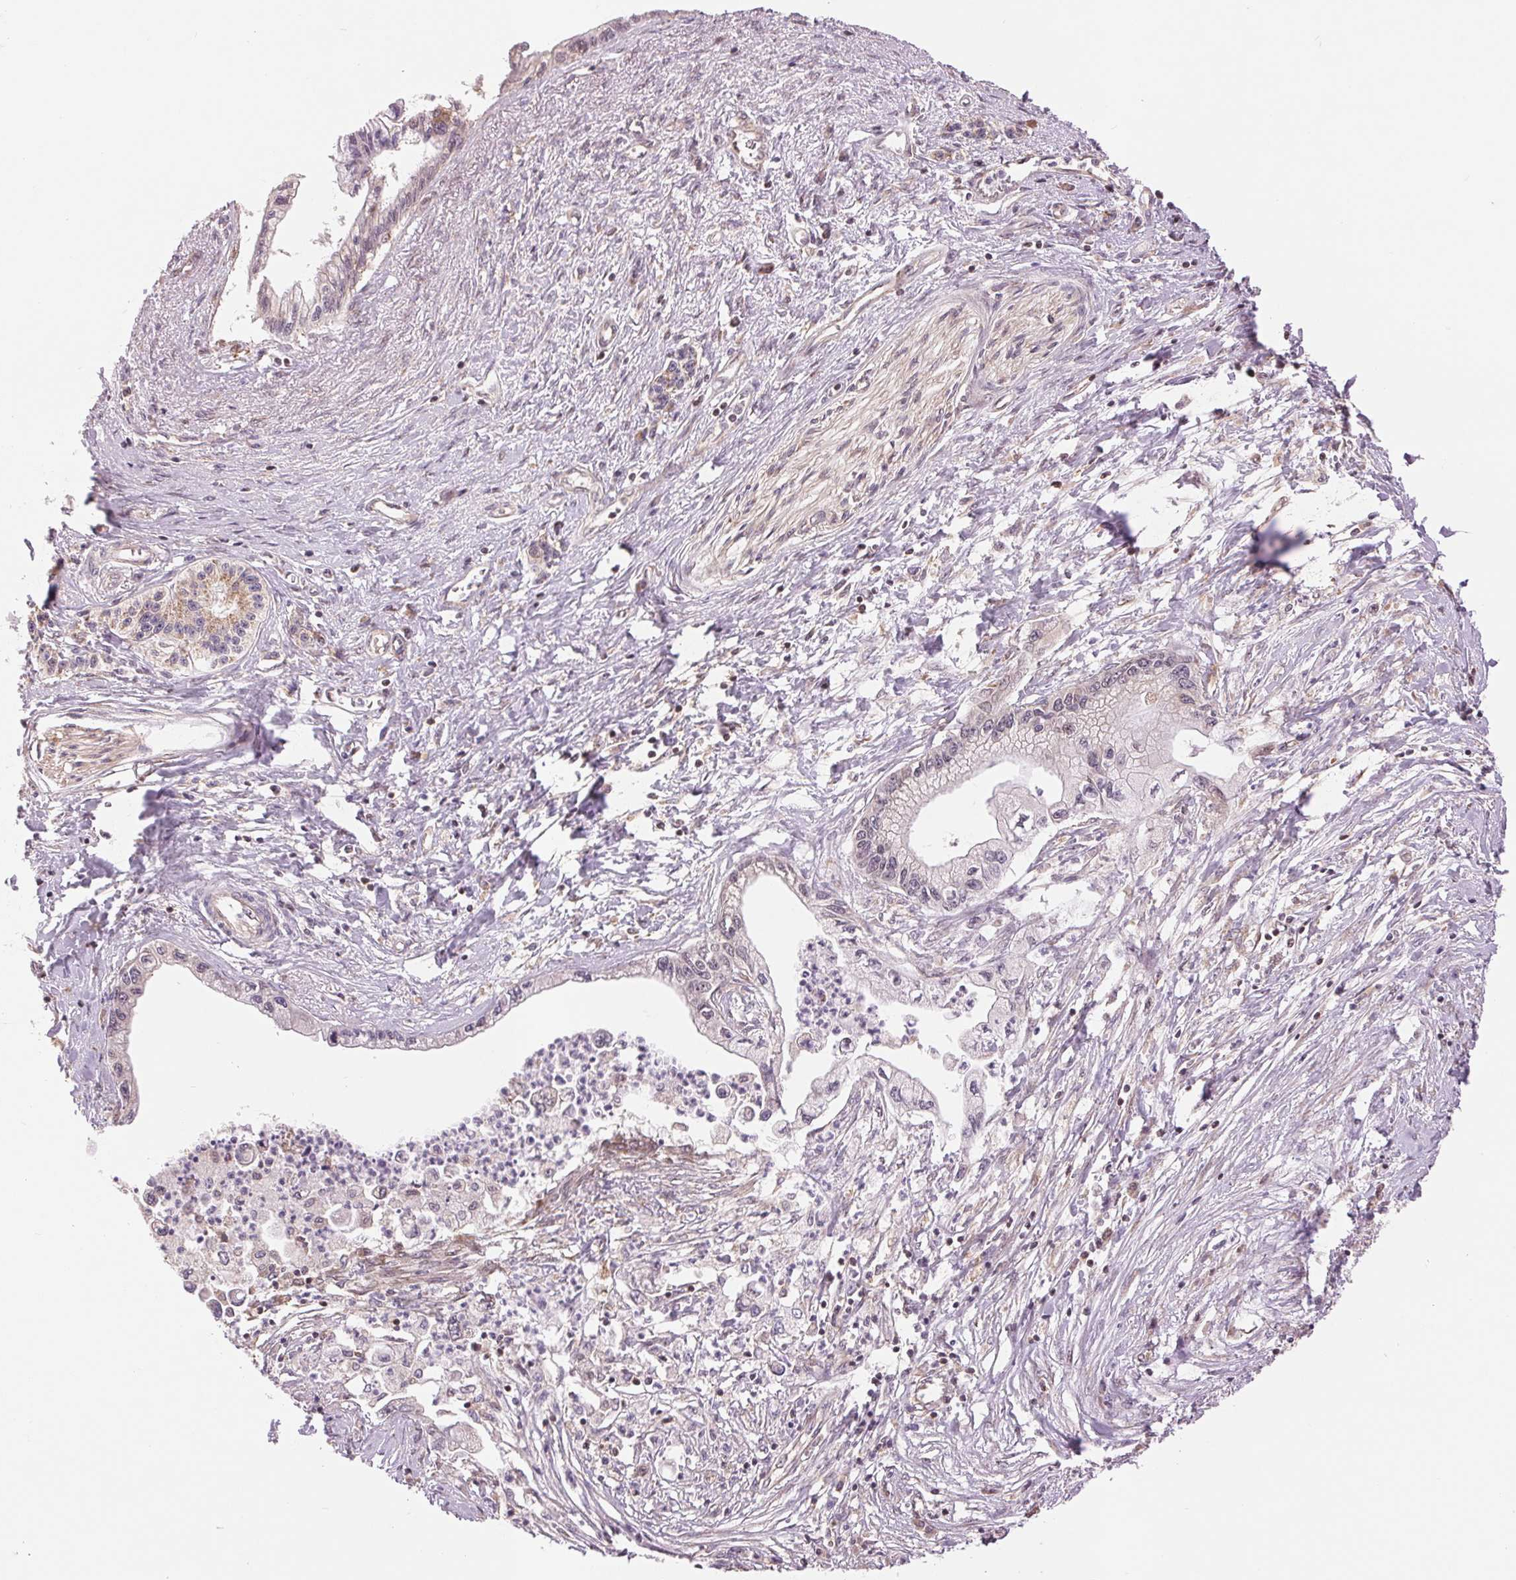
{"staining": {"intensity": "negative", "quantity": "none", "location": "none"}, "tissue": "pancreatic cancer", "cell_type": "Tumor cells", "image_type": "cancer", "snomed": [{"axis": "morphology", "description": "Adenocarcinoma, NOS"}, {"axis": "topography", "description": "Pancreas"}], "caption": "This is an immunohistochemistry photomicrograph of pancreatic adenocarcinoma. There is no expression in tumor cells.", "gene": "BTF3L4", "patient": {"sex": "male", "age": 61}}